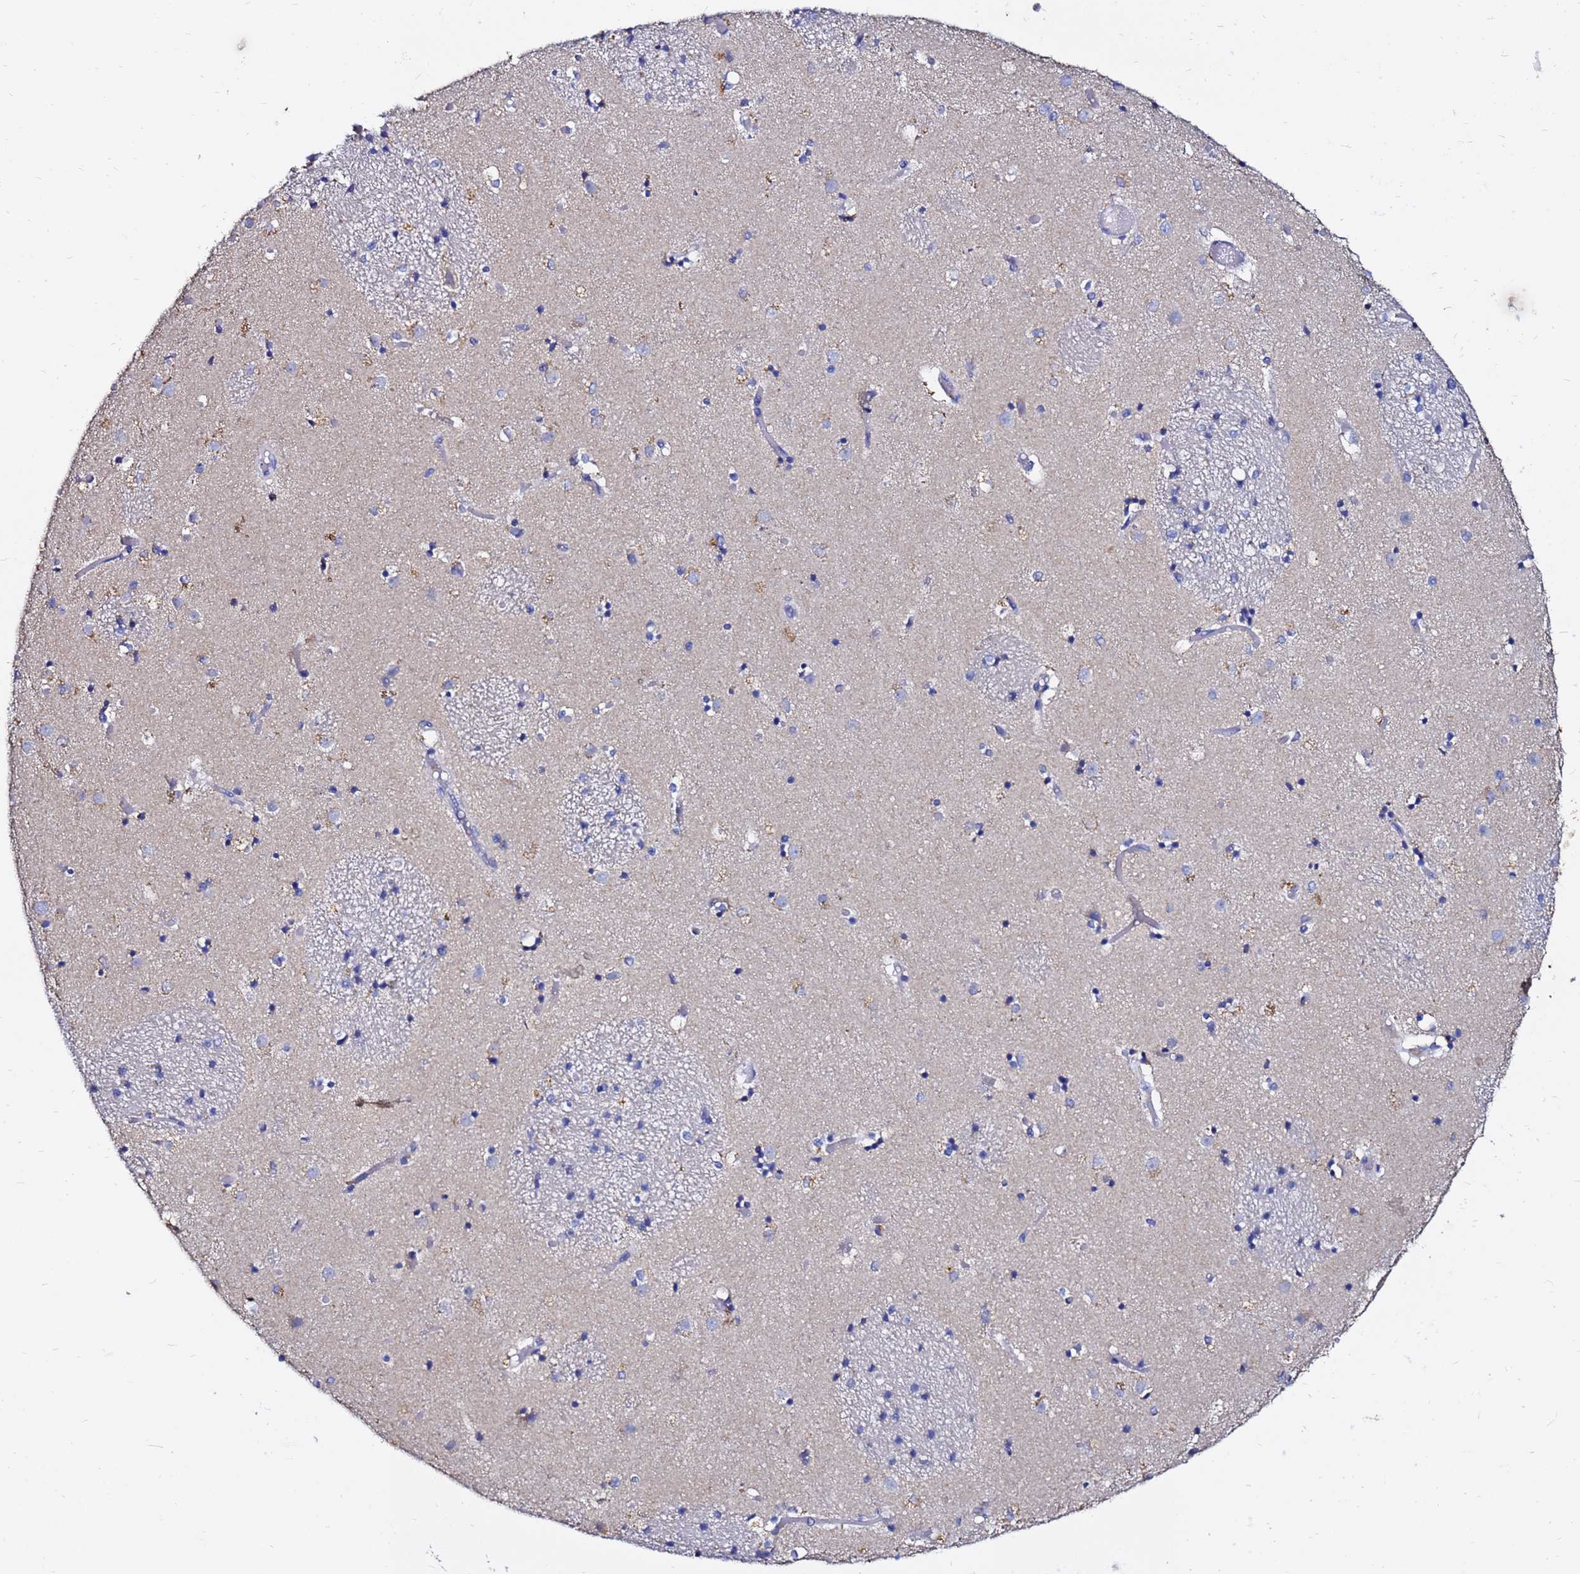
{"staining": {"intensity": "negative", "quantity": "none", "location": "none"}, "tissue": "caudate", "cell_type": "Glial cells", "image_type": "normal", "snomed": [{"axis": "morphology", "description": "Normal tissue, NOS"}, {"axis": "topography", "description": "Lateral ventricle wall"}], "caption": "DAB immunohistochemical staining of unremarkable human caudate demonstrates no significant expression in glial cells.", "gene": "FAM183A", "patient": {"sex": "female", "age": 52}}